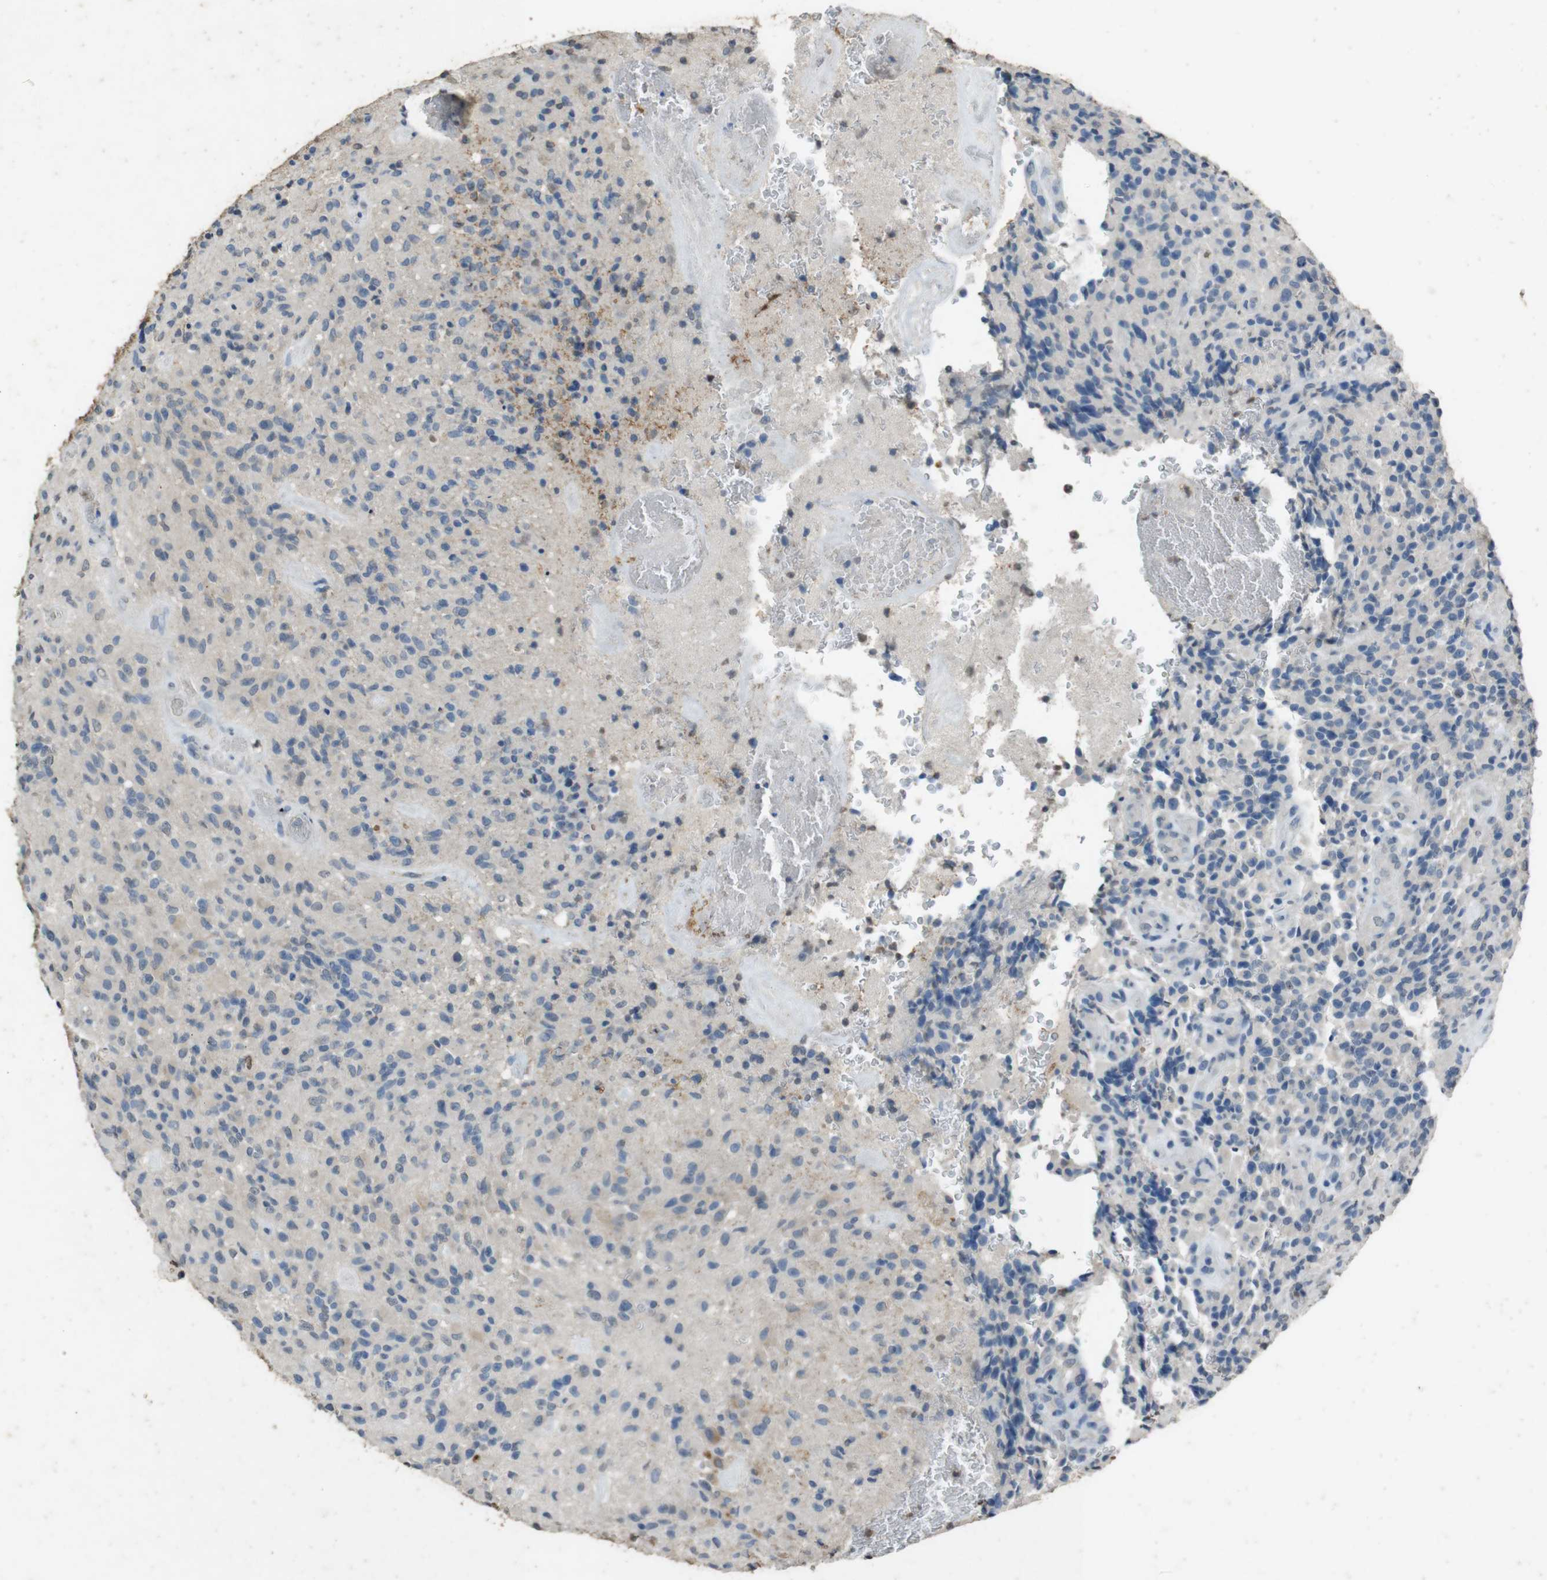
{"staining": {"intensity": "negative", "quantity": "none", "location": "none"}, "tissue": "glioma", "cell_type": "Tumor cells", "image_type": "cancer", "snomed": [{"axis": "morphology", "description": "Glioma, malignant, High grade"}, {"axis": "topography", "description": "Brain"}], "caption": "A high-resolution histopathology image shows immunohistochemistry staining of glioma, which demonstrates no significant staining in tumor cells. The staining was performed using DAB to visualize the protein expression in brown, while the nuclei were stained in blue with hematoxylin (Magnification: 20x).", "gene": "STBD1", "patient": {"sex": "male", "age": 71}}